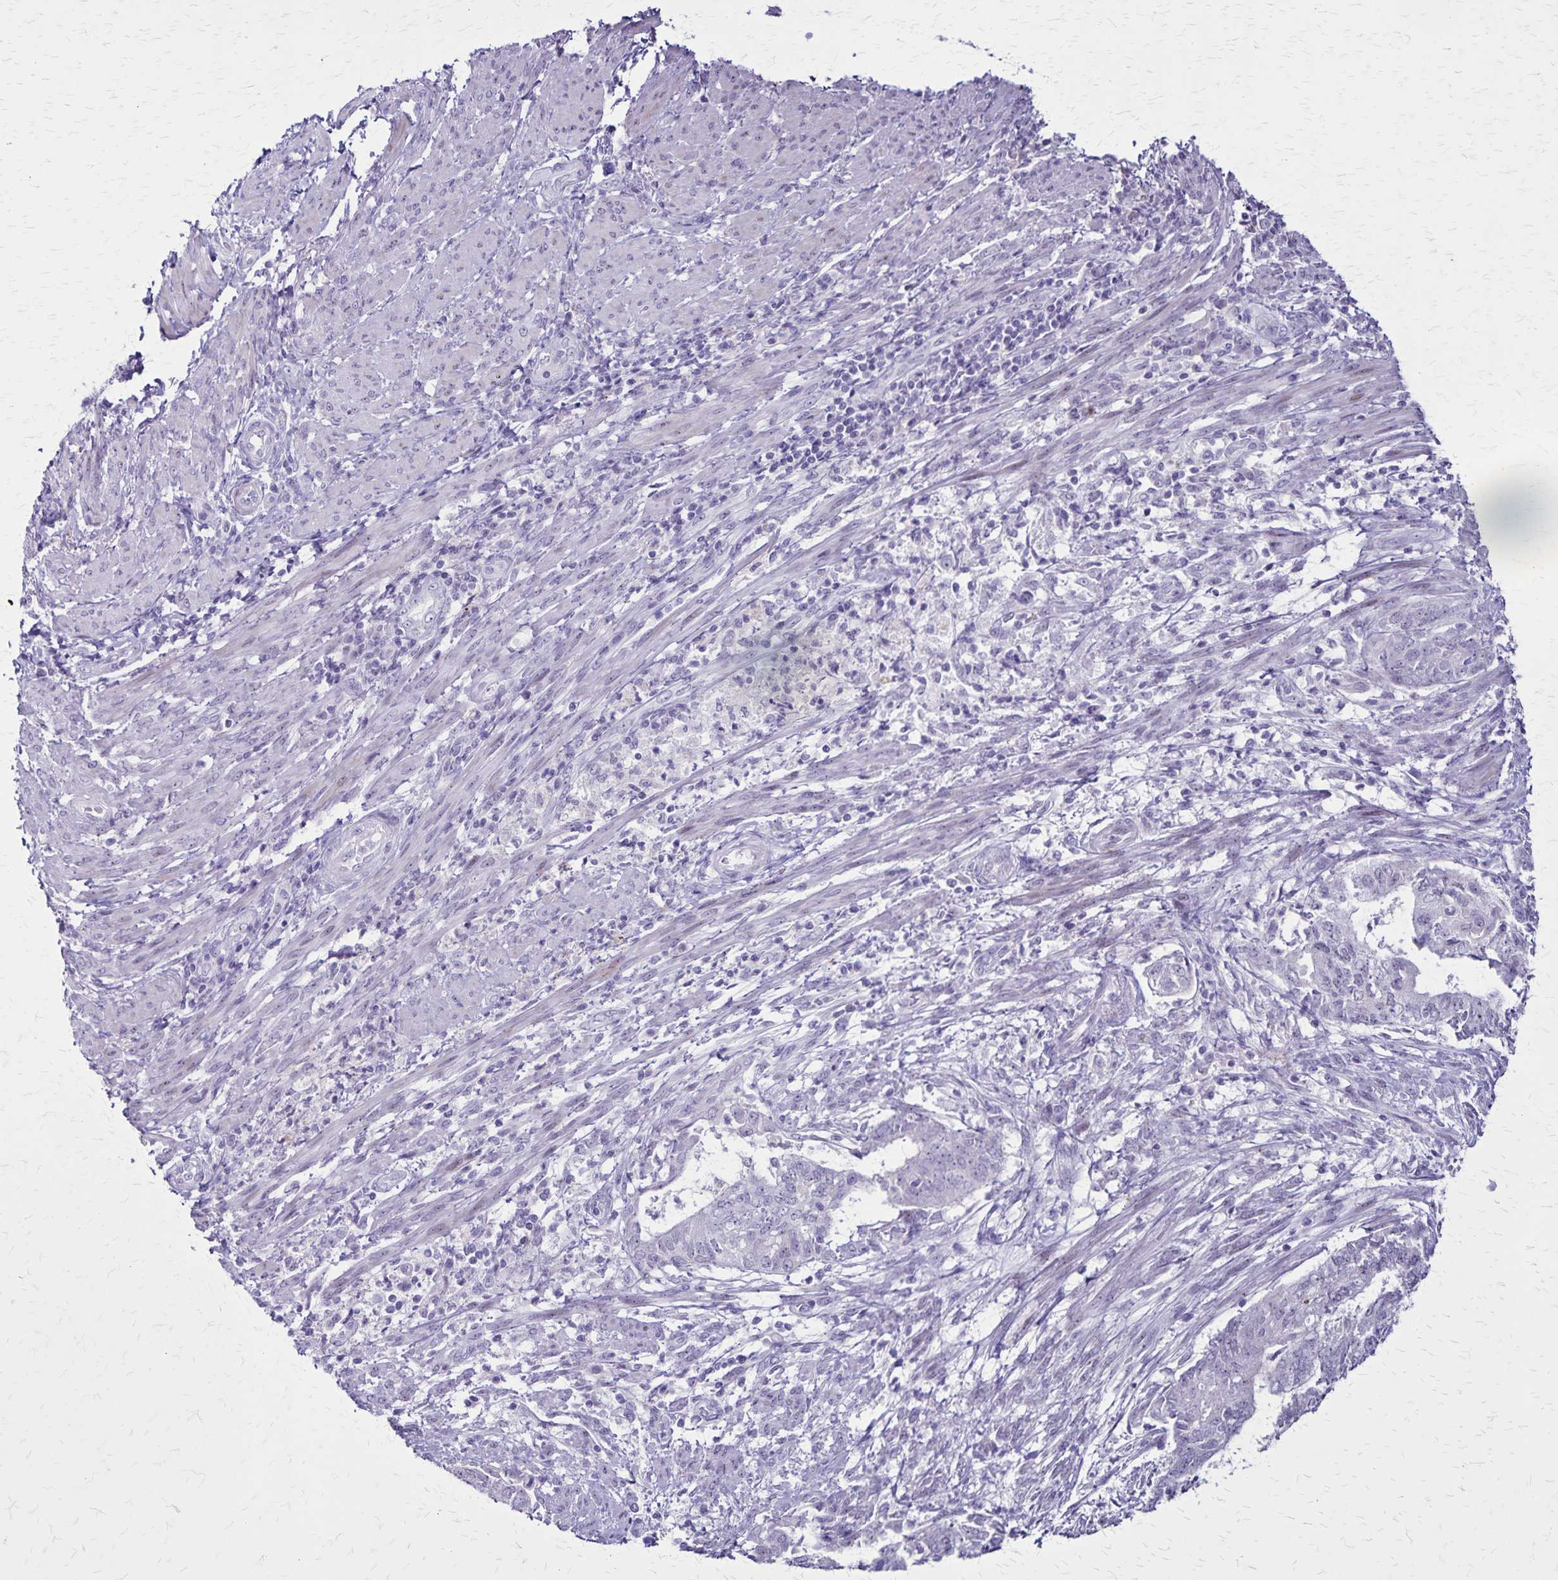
{"staining": {"intensity": "negative", "quantity": "none", "location": "none"}, "tissue": "endometrial cancer", "cell_type": "Tumor cells", "image_type": "cancer", "snomed": [{"axis": "morphology", "description": "Adenocarcinoma, NOS"}, {"axis": "topography", "description": "Endometrium"}], "caption": "DAB (3,3'-diaminobenzidine) immunohistochemical staining of human endometrial cancer shows no significant expression in tumor cells.", "gene": "OR51B5", "patient": {"sex": "female", "age": 65}}